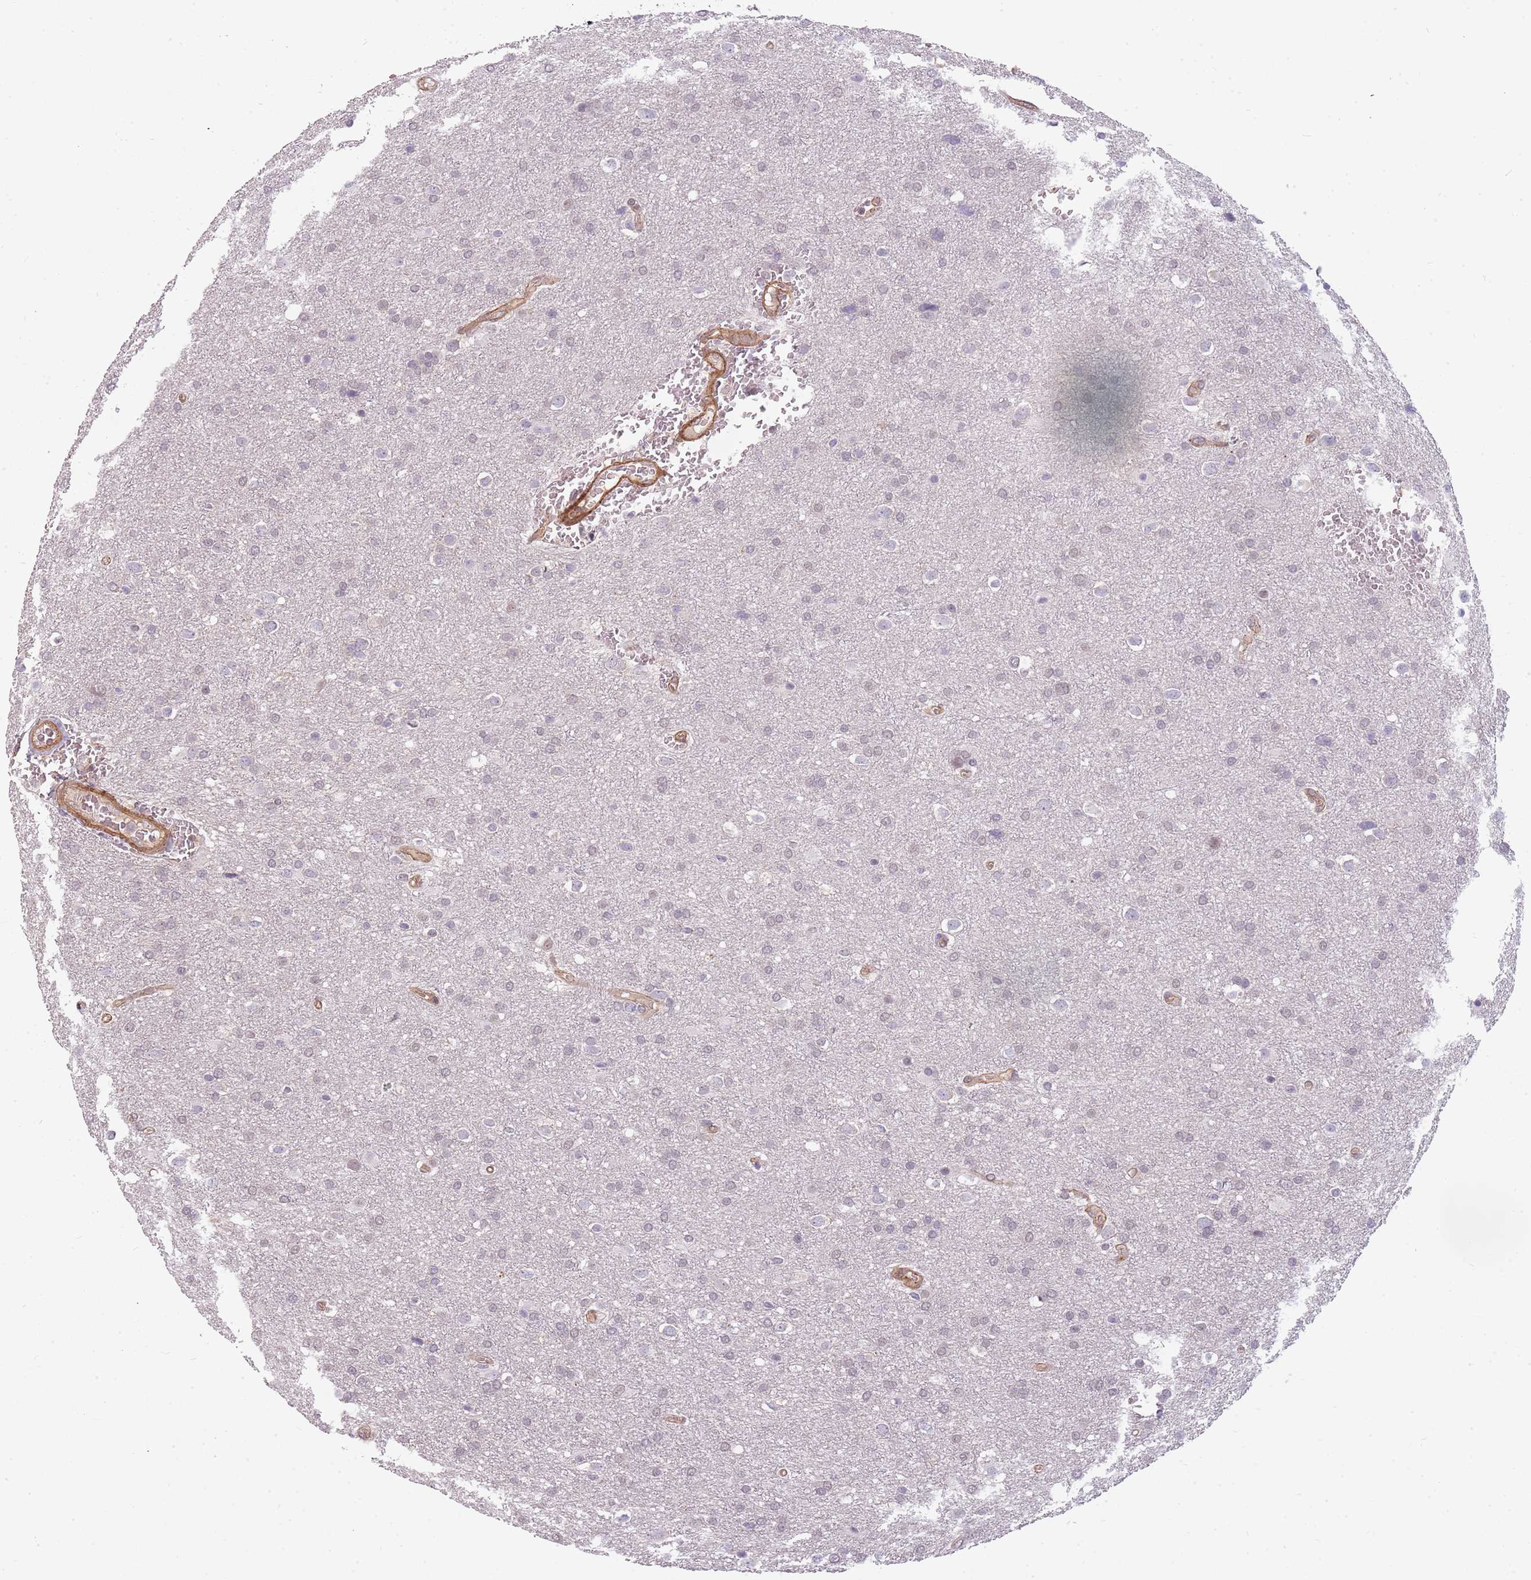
{"staining": {"intensity": "negative", "quantity": "none", "location": "none"}, "tissue": "glioma", "cell_type": "Tumor cells", "image_type": "cancer", "snomed": [{"axis": "morphology", "description": "Glioma, malignant, Low grade"}, {"axis": "topography", "description": "Brain"}], "caption": "This micrograph is of glioma stained with immunohistochemistry to label a protein in brown with the nuclei are counter-stained blue. There is no staining in tumor cells. (DAB (3,3'-diaminobenzidine) IHC with hematoxylin counter stain).", "gene": "PPP1R14C", "patient": {"sex": "female", "age": 32}}